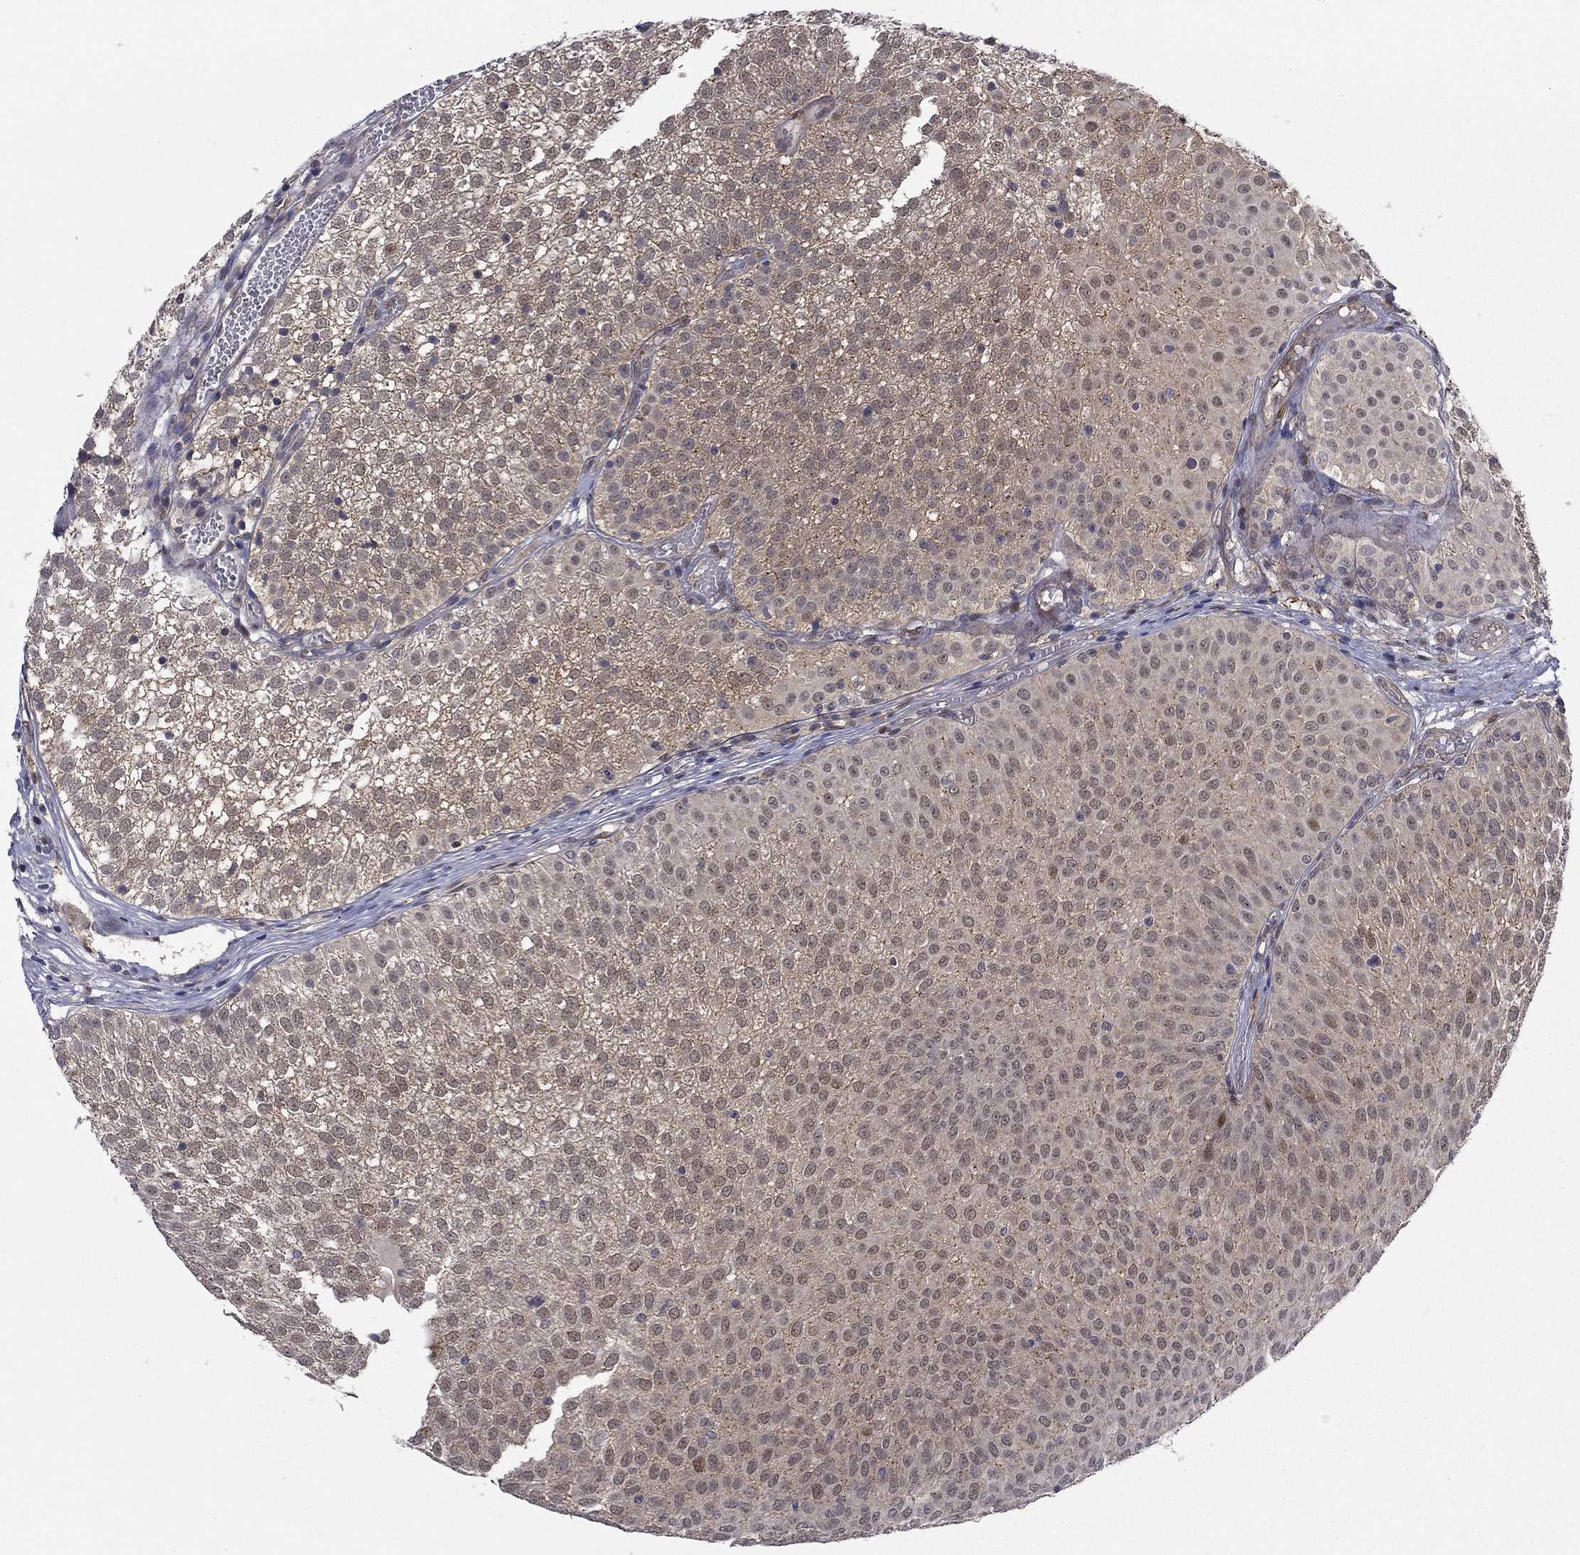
{"staining": {"intensity": "weak", "quantity": "25%-75%", "location": "cytoplasmic/membranous"}, "tissue": "urothelial cancer", "cell_type": "Tumor cells", "image_type": "cancer", "snomed": [{"axis": "morphology", "description": "Urothelial carcinoma, Low grade"}, {"axis": "topography", "description": "Urinary bladder"}], "caption": "Tumor cells display weak cytoplasmic/membranous expression in about 25%-75% of cells in urothelial cancer.", "gene": "PSMC1", "patient": {"sex": "male", "age": 52}}